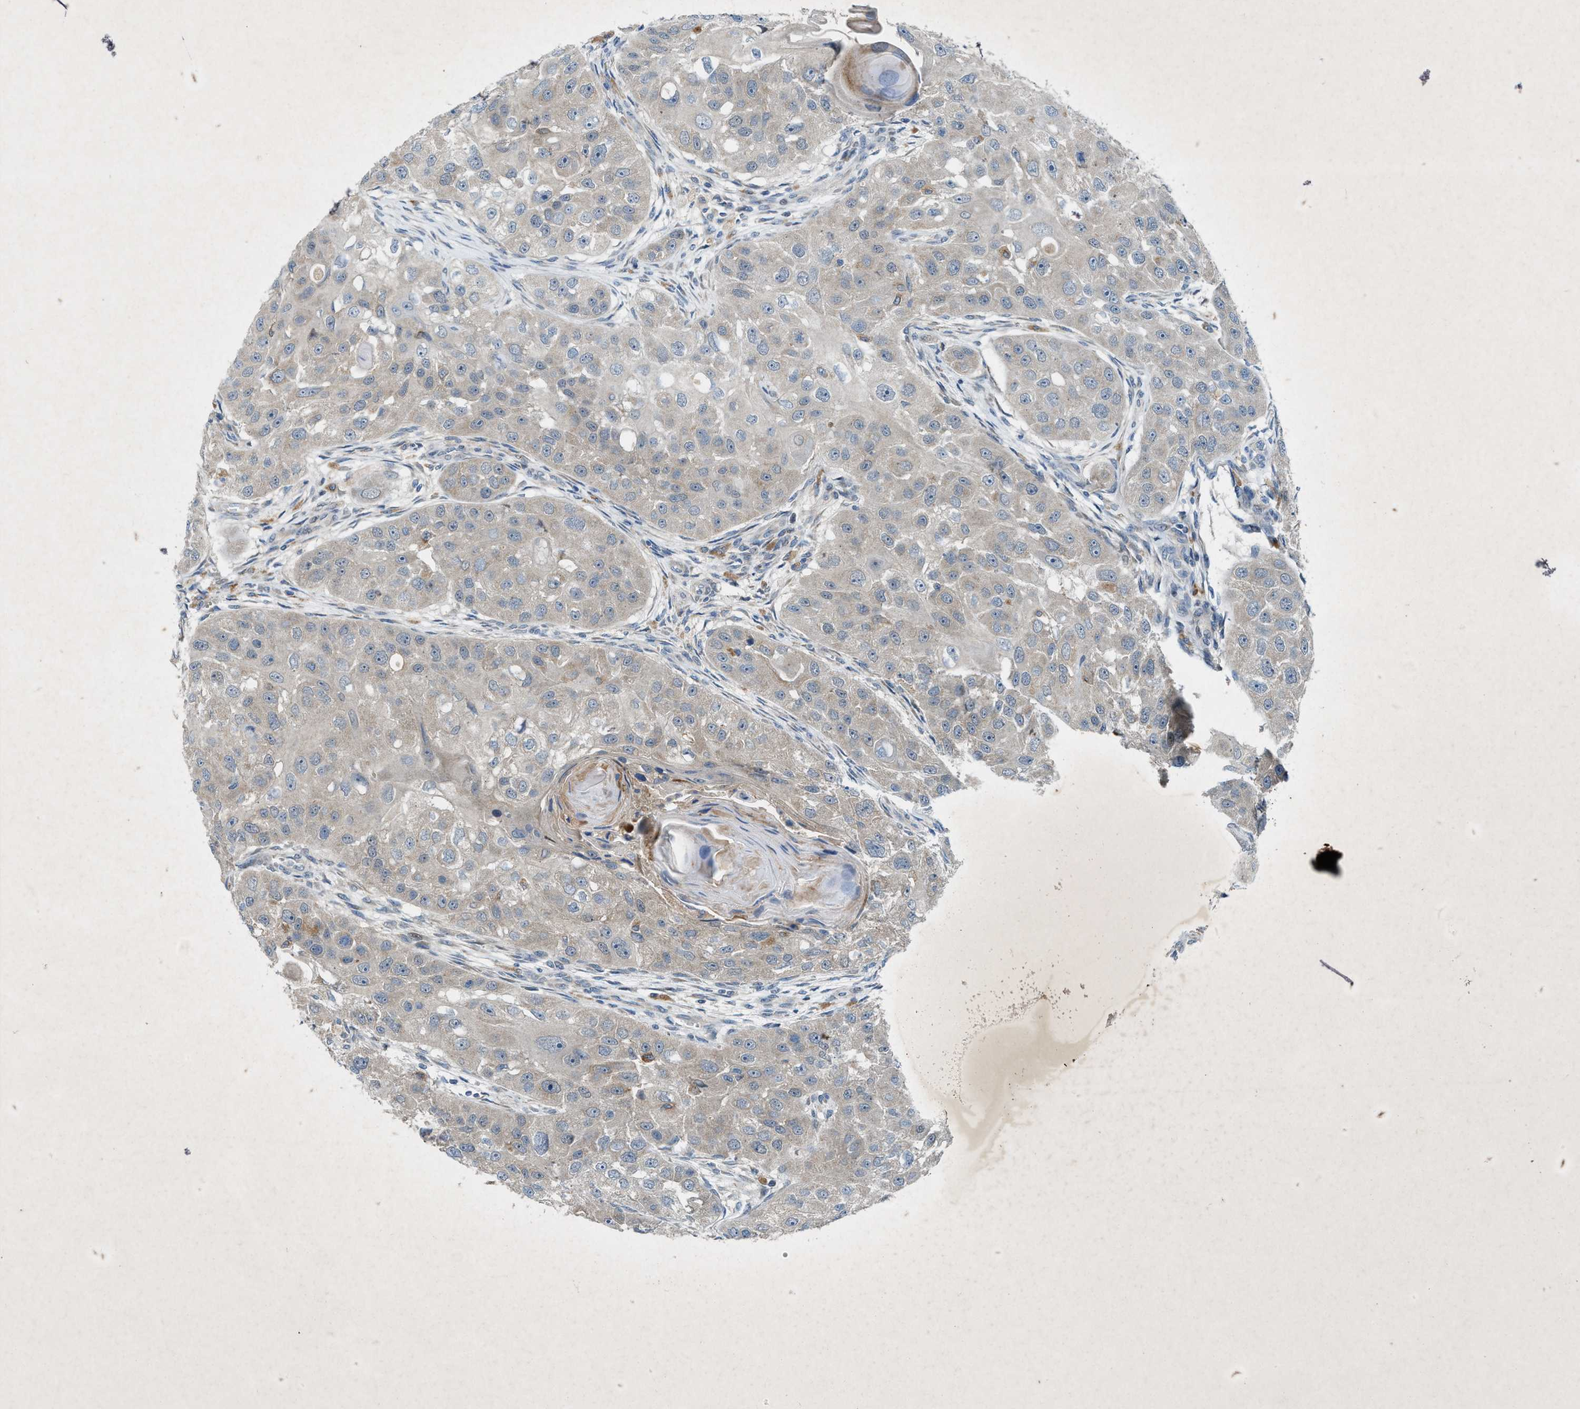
{"staining": {"intensity": "negative", "quantity": "none", "location": "none"}, "tissue": "head and neck cancer", "cell_type": "Tumor cells", "image_type": "cancer", "snomed": [{"axis": "morphology", "description": "Normal tissue, NOS"}, {"axis": "morphology", "description": "Squamous cell carcinoma, NOS"}, {"axis": "topography", "description": "Skeletal muscle"}, {"axis": "topography", "description": "Head-Neck"}], "caption": "This is a photomicrograph of immunohistochemistry (IHC) staining of head and neck cancer, which shows no positivity in tumor cells.", "gene": "URGCP", "patient": {"sex": "male", "age": 51}}